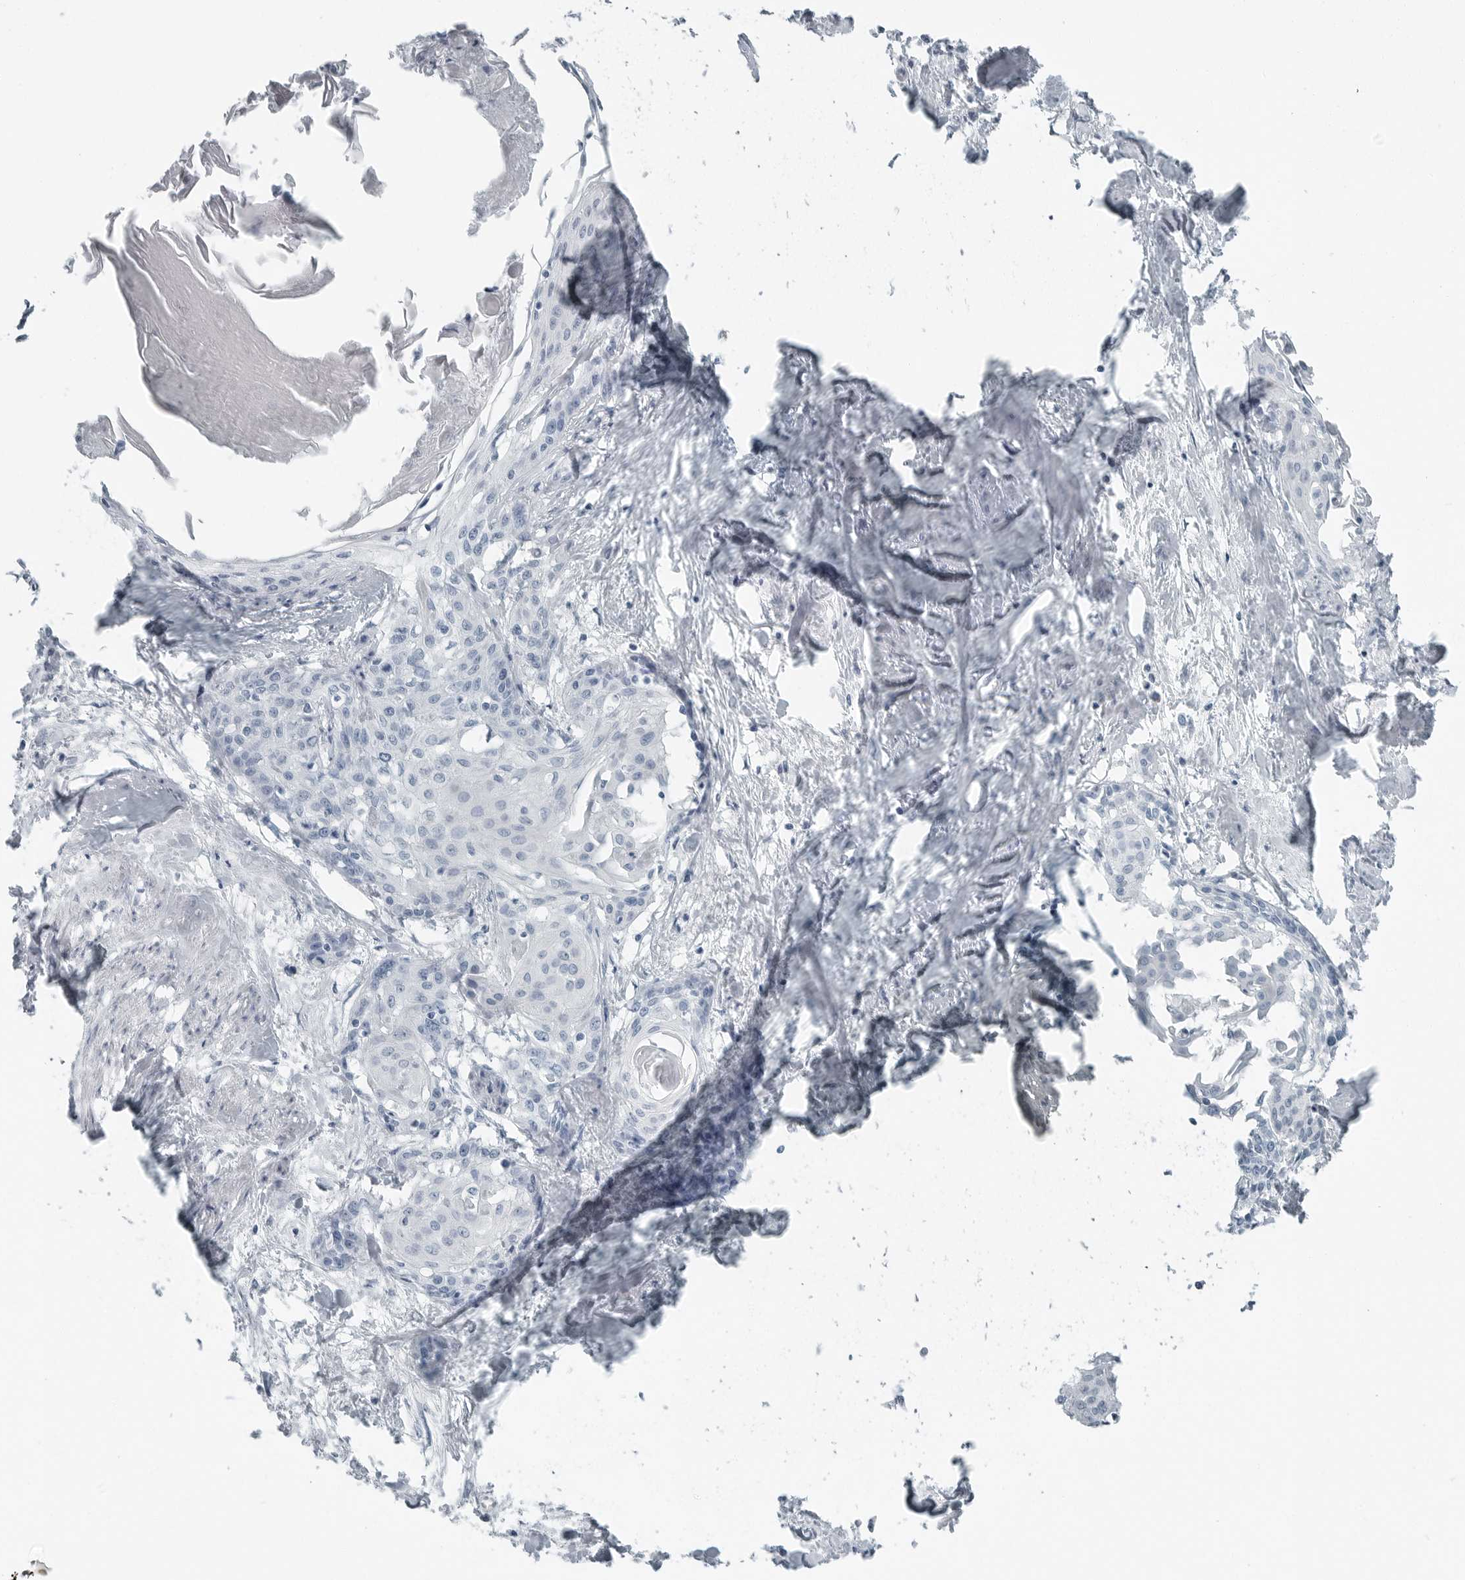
{"staining": {"intensity": "negative", "quantity": "none", "location": "none"}, "tissue": "cervical cancer", "cell_type": "Tumor cells", "image_type": "cancer", "snomed": [{"axis": "morphology", "description": "Squamous cell carcinoma, NOS"}, {"axis": "topography", "description": "Cervix"}], "caption": "IHC micrograph of neoplastic tissue: human cervical cancer (squamous cell carcinoma) stained with DAB (3,3'-diaminobenzidine) displays no significant protein positivity in tumor cells.", "gene": "ZPBP2", "patient": {"sex": "female", "age": 57}}